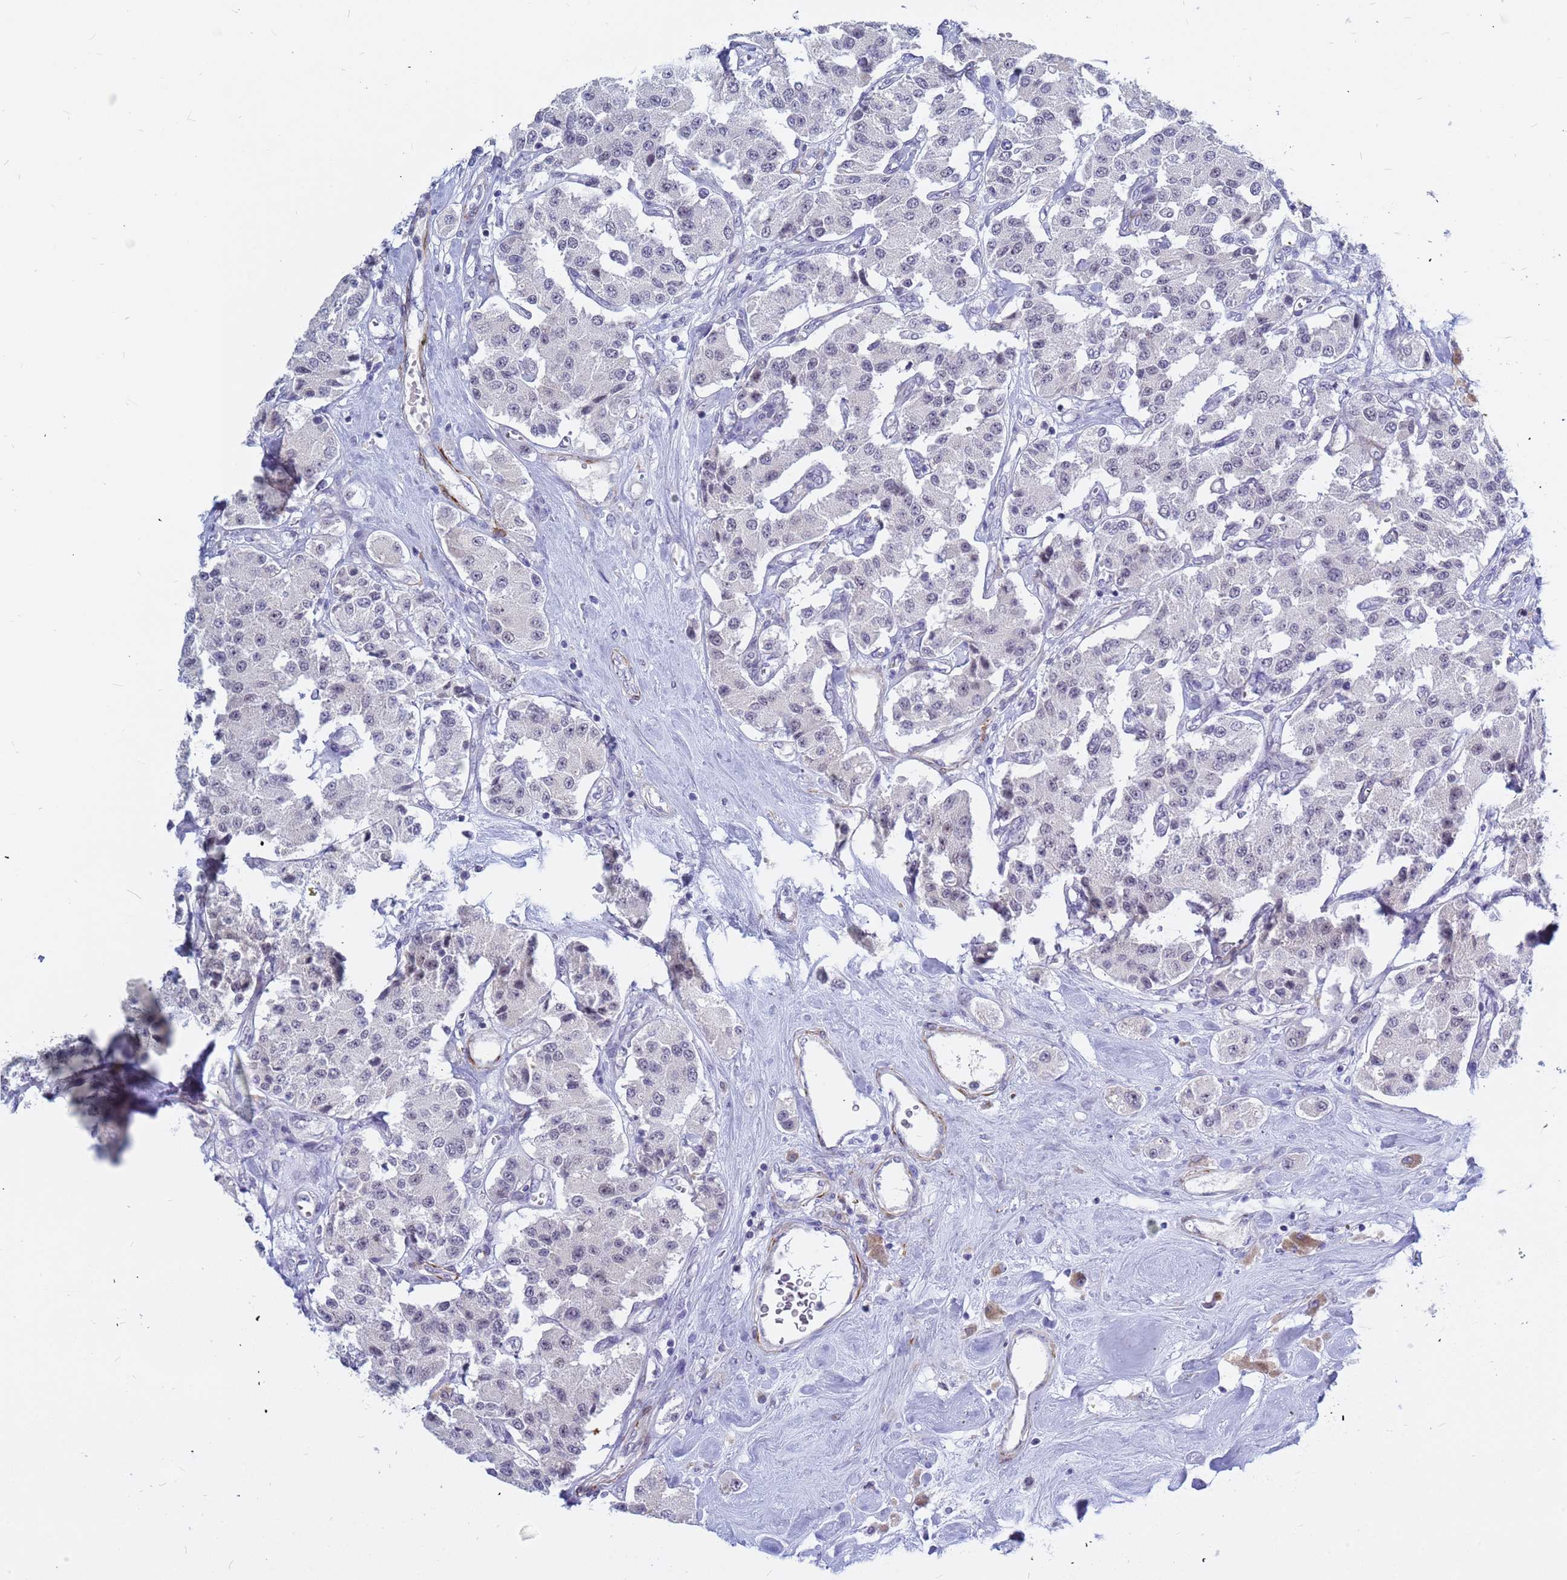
{"staining": {"intensity": "negative", "quantity": "none", "location": "none"}, "tissue": "carcinoid", "cell_type": "Tumor cells", "image_type": "cancer", "snomed": [{"axis": "morphology", "description": "Carcinoid, malignant, NOS"}, {"axis": "topography", "description": "Pancreas"}], "caption": "Tumor cells are negative for protein expression in human malignant carcinoid. (DAB immunohistochemistry, high magnification).", "gene": "CXorf65", "patient": {"sex": "male", "age": 41}}